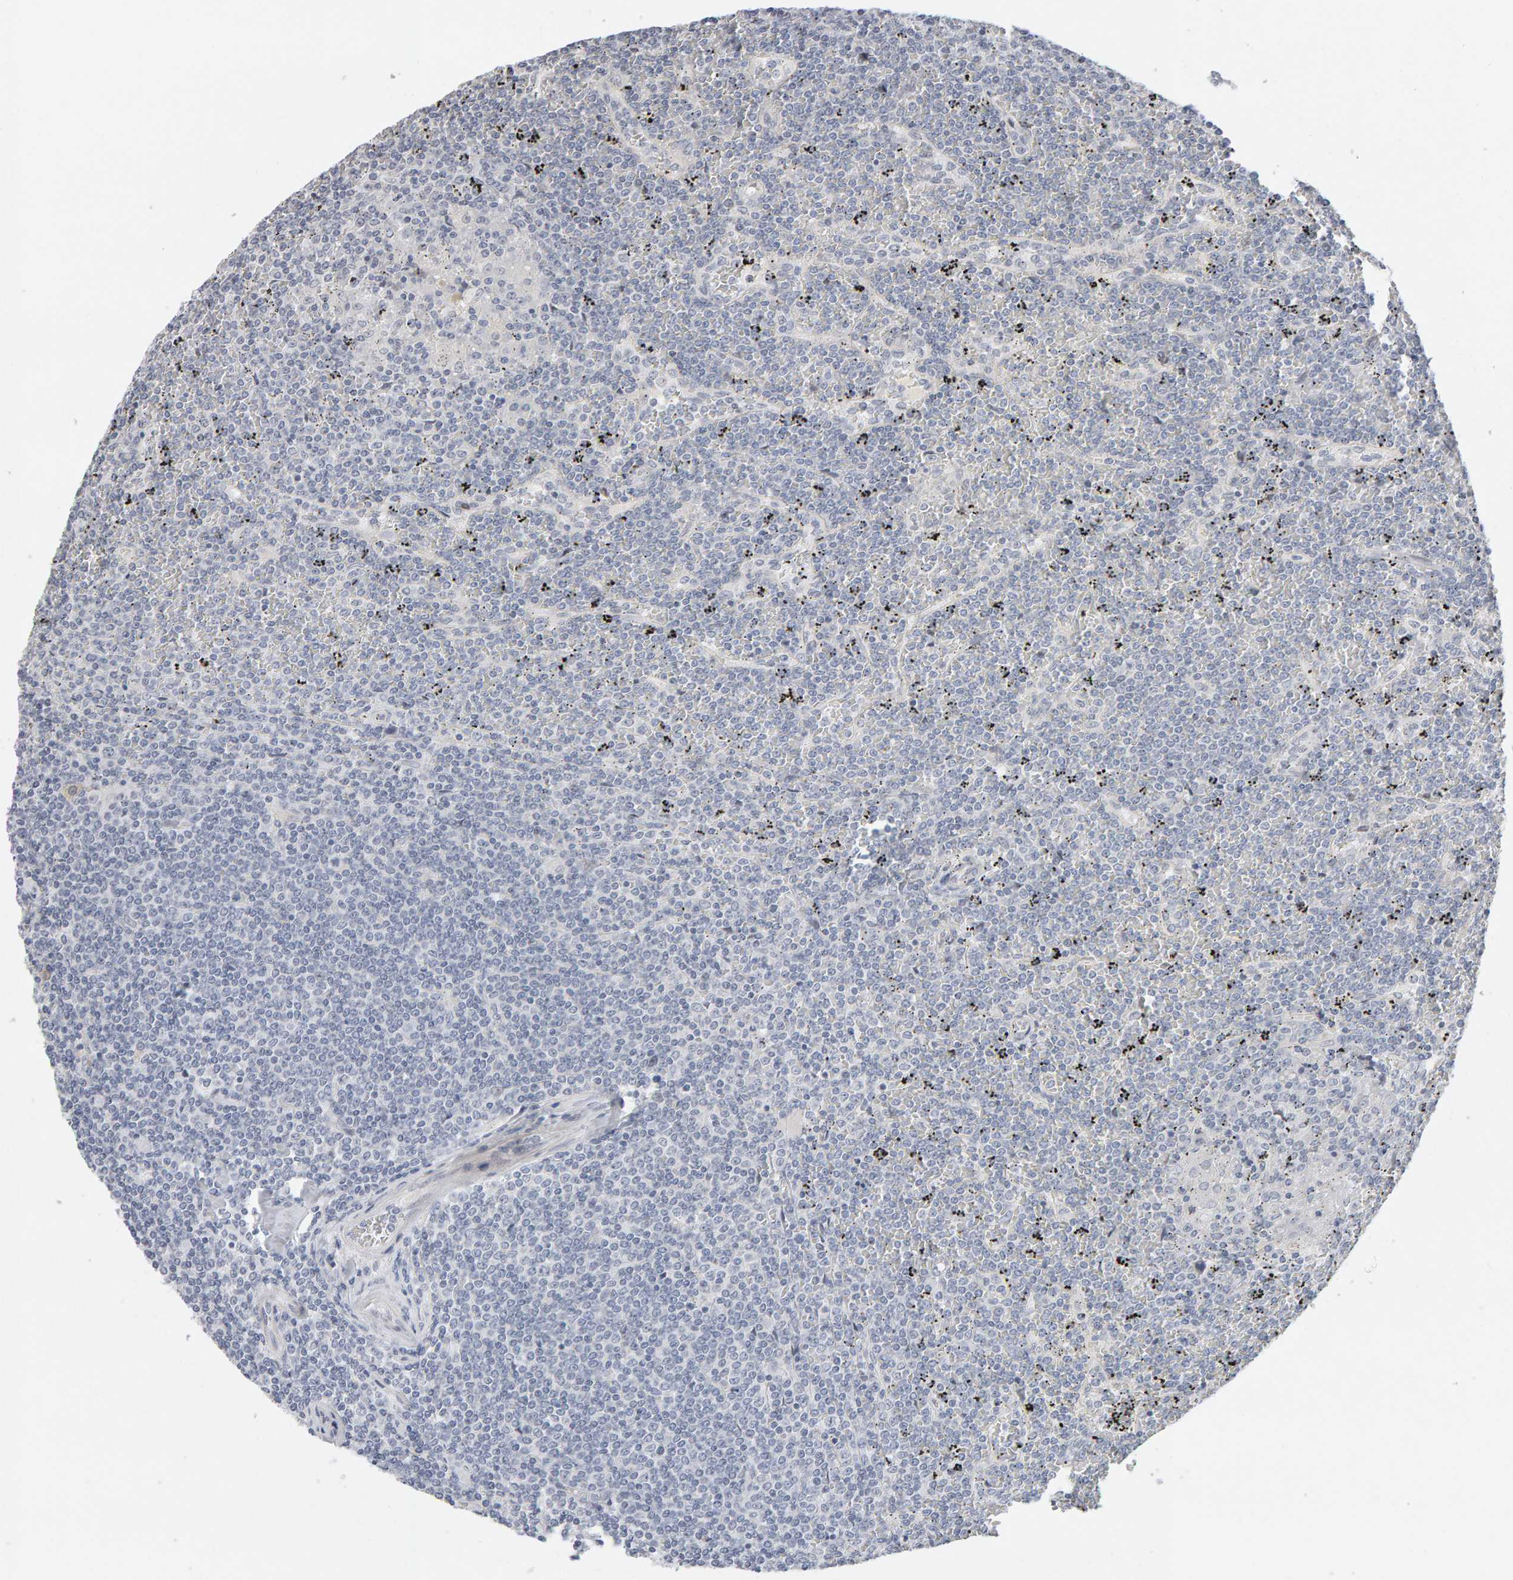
{"staining": {"intensity": "negative", "quantity": "none", "location": "none"}, "tissue": "lymphoma", "cell_type": "Tumor cells", "image_type": "cancer", "snomed": [{"axis": "morphology", "description": "Malignant lymphoma, non-Hodgkin's type, Low grade"}, {"axis": "topography", "description": "Spleen"}], "caption": "A histopathology image of human lymphoma is negative for staining in tumor cells.", "gene": "HNF4A", "patient": {"sex": "female", "age": 19}}